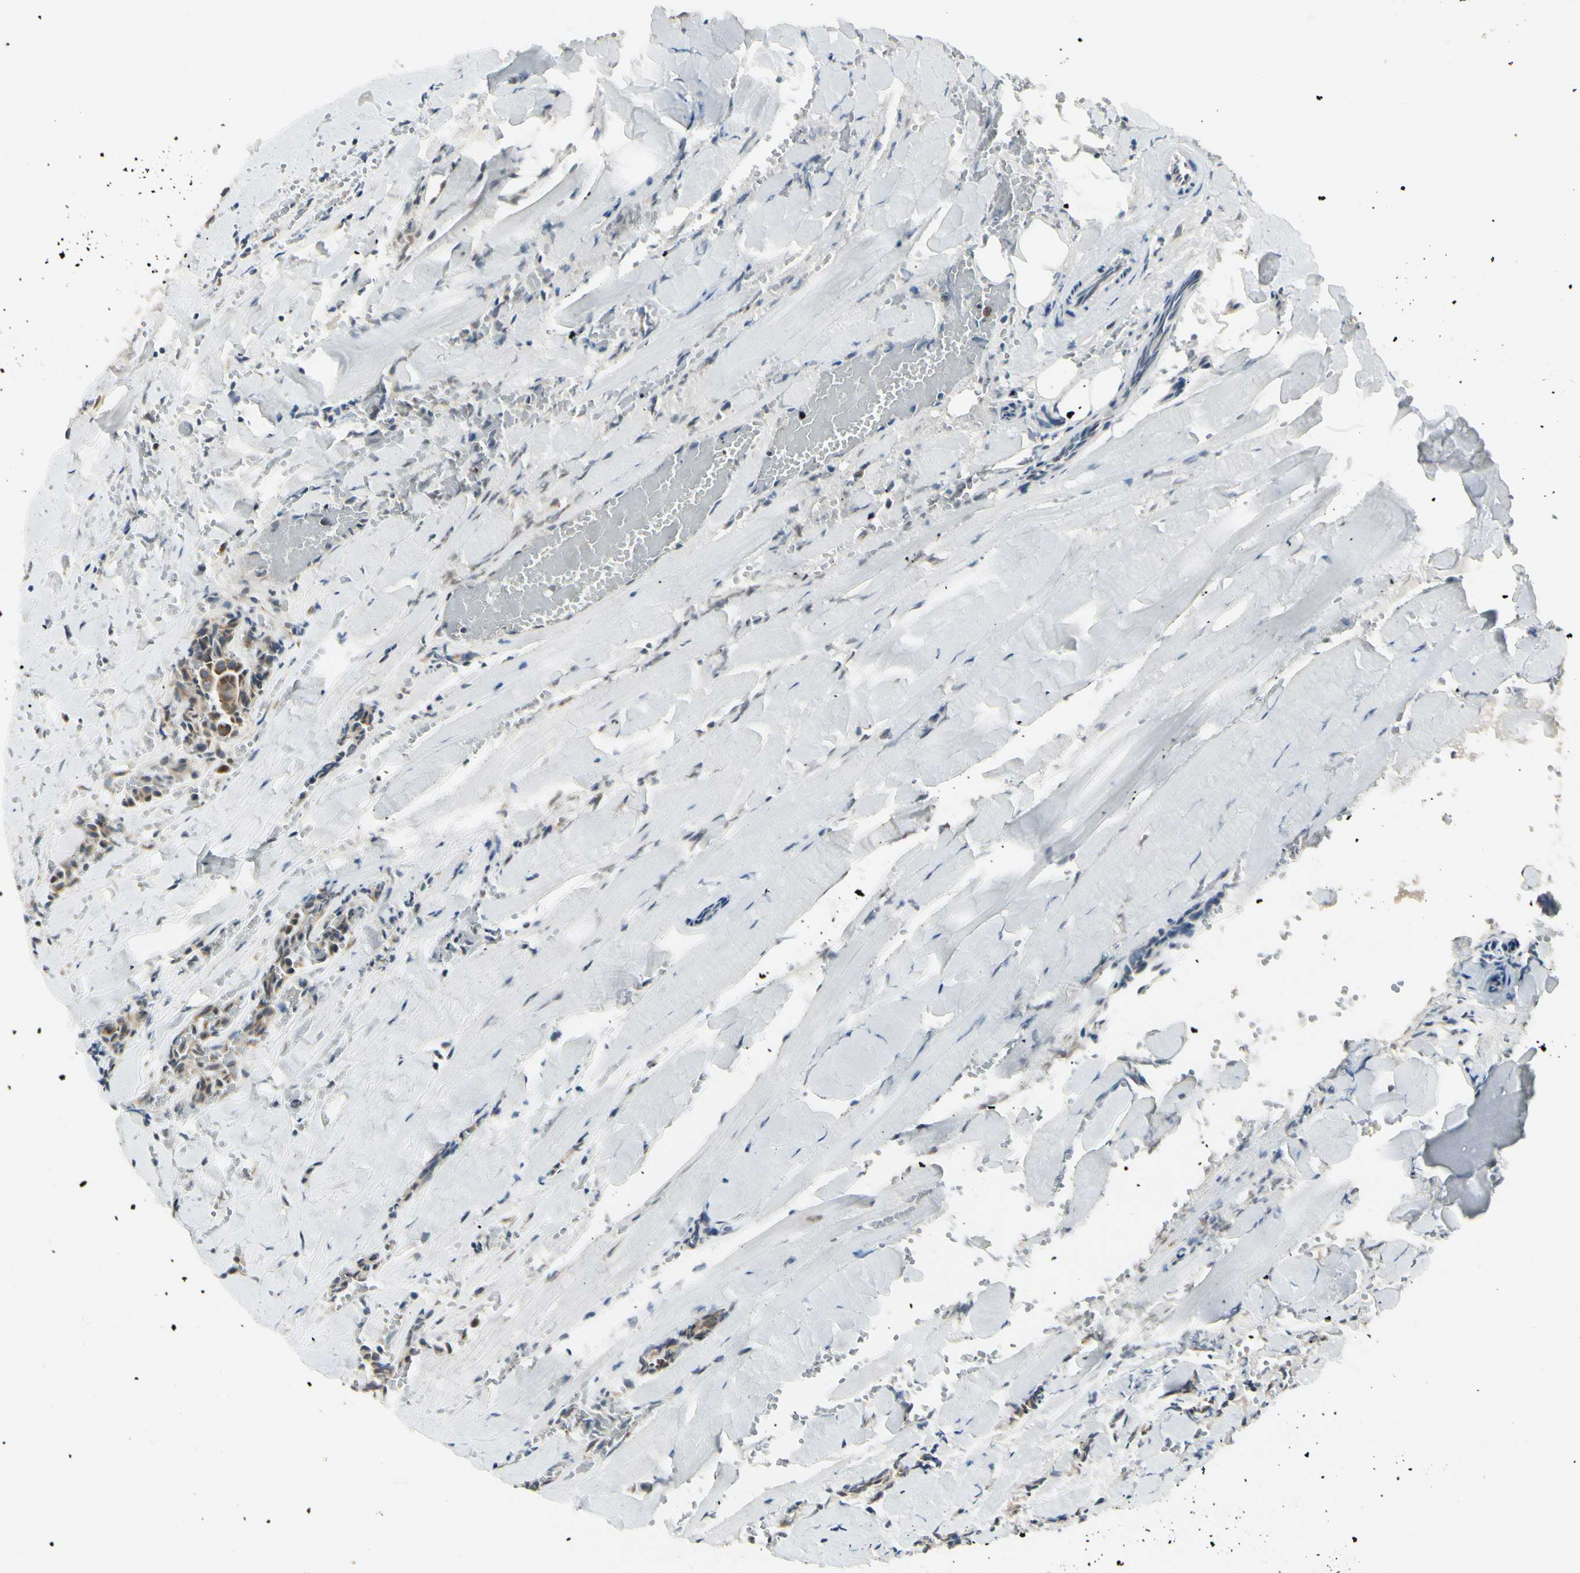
{"staining": {"intensity": "moderate", "quantity": ">75%", "location": "cytoplasmic/membranous"}, "tissue": "head and neck cancer", "cell_type": "Tumor cells", "image_type": "cancer", "snomed": [{"axis": "morphology", "description": "Adenocarcinoma, NOS"}, {"axis": "topography", "description": "Salivary gland"}, {"axis": "topography", "description": "Head-Neck"}], "caption": "Immunohistochemistry (DAB) staining of head and neck cancer (adenocarcinoma) demonstrates moderate cytoplasmic/membranous protein expression in approximately >75% of tumor cells. (IHC, brightfield microscopy, high magnification).", "gene": "MANSC1", "patient": {"sex": "female", "age": 59}}